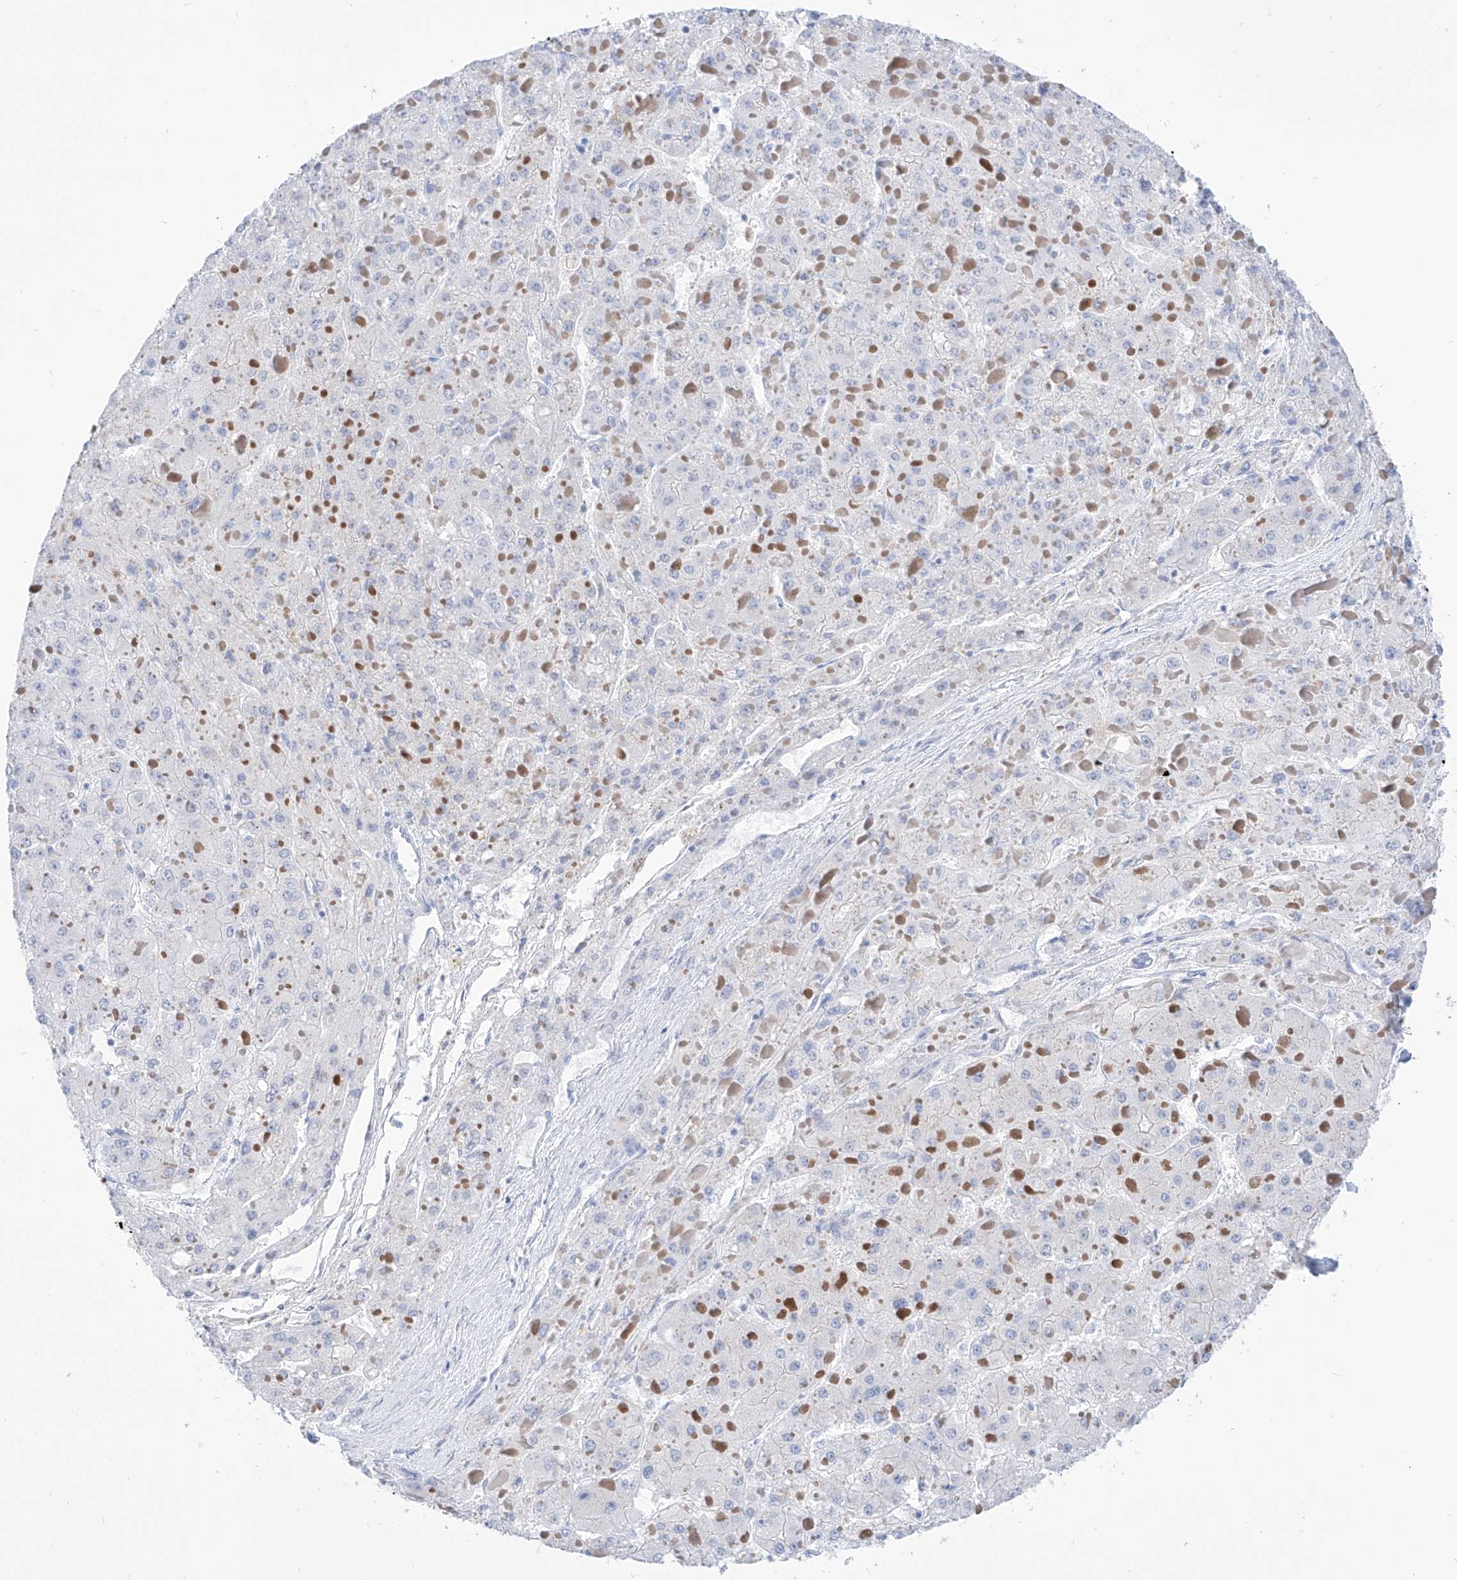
{"staining": {"intensity": "negative", "quantity": "none", "location": "none"}, "tissue": "liver cancer", "cell_type": "Tumor cells", "image_type": "cancer", "snomed": [{"axis": "morphology", "description": "Carcinoma, Hepatocellular, NOS"}, {"axis": "topography", "description": "Liver"}], "caption": "High power microscopy image of an immunohistochemistry (IHC) histopathology image of liver cancer (hepatocellular carcinoma), revealing no significant positivity in tumor cells.", "gene": "PDXK", "patient": {"sex": "female", "age": 73}}